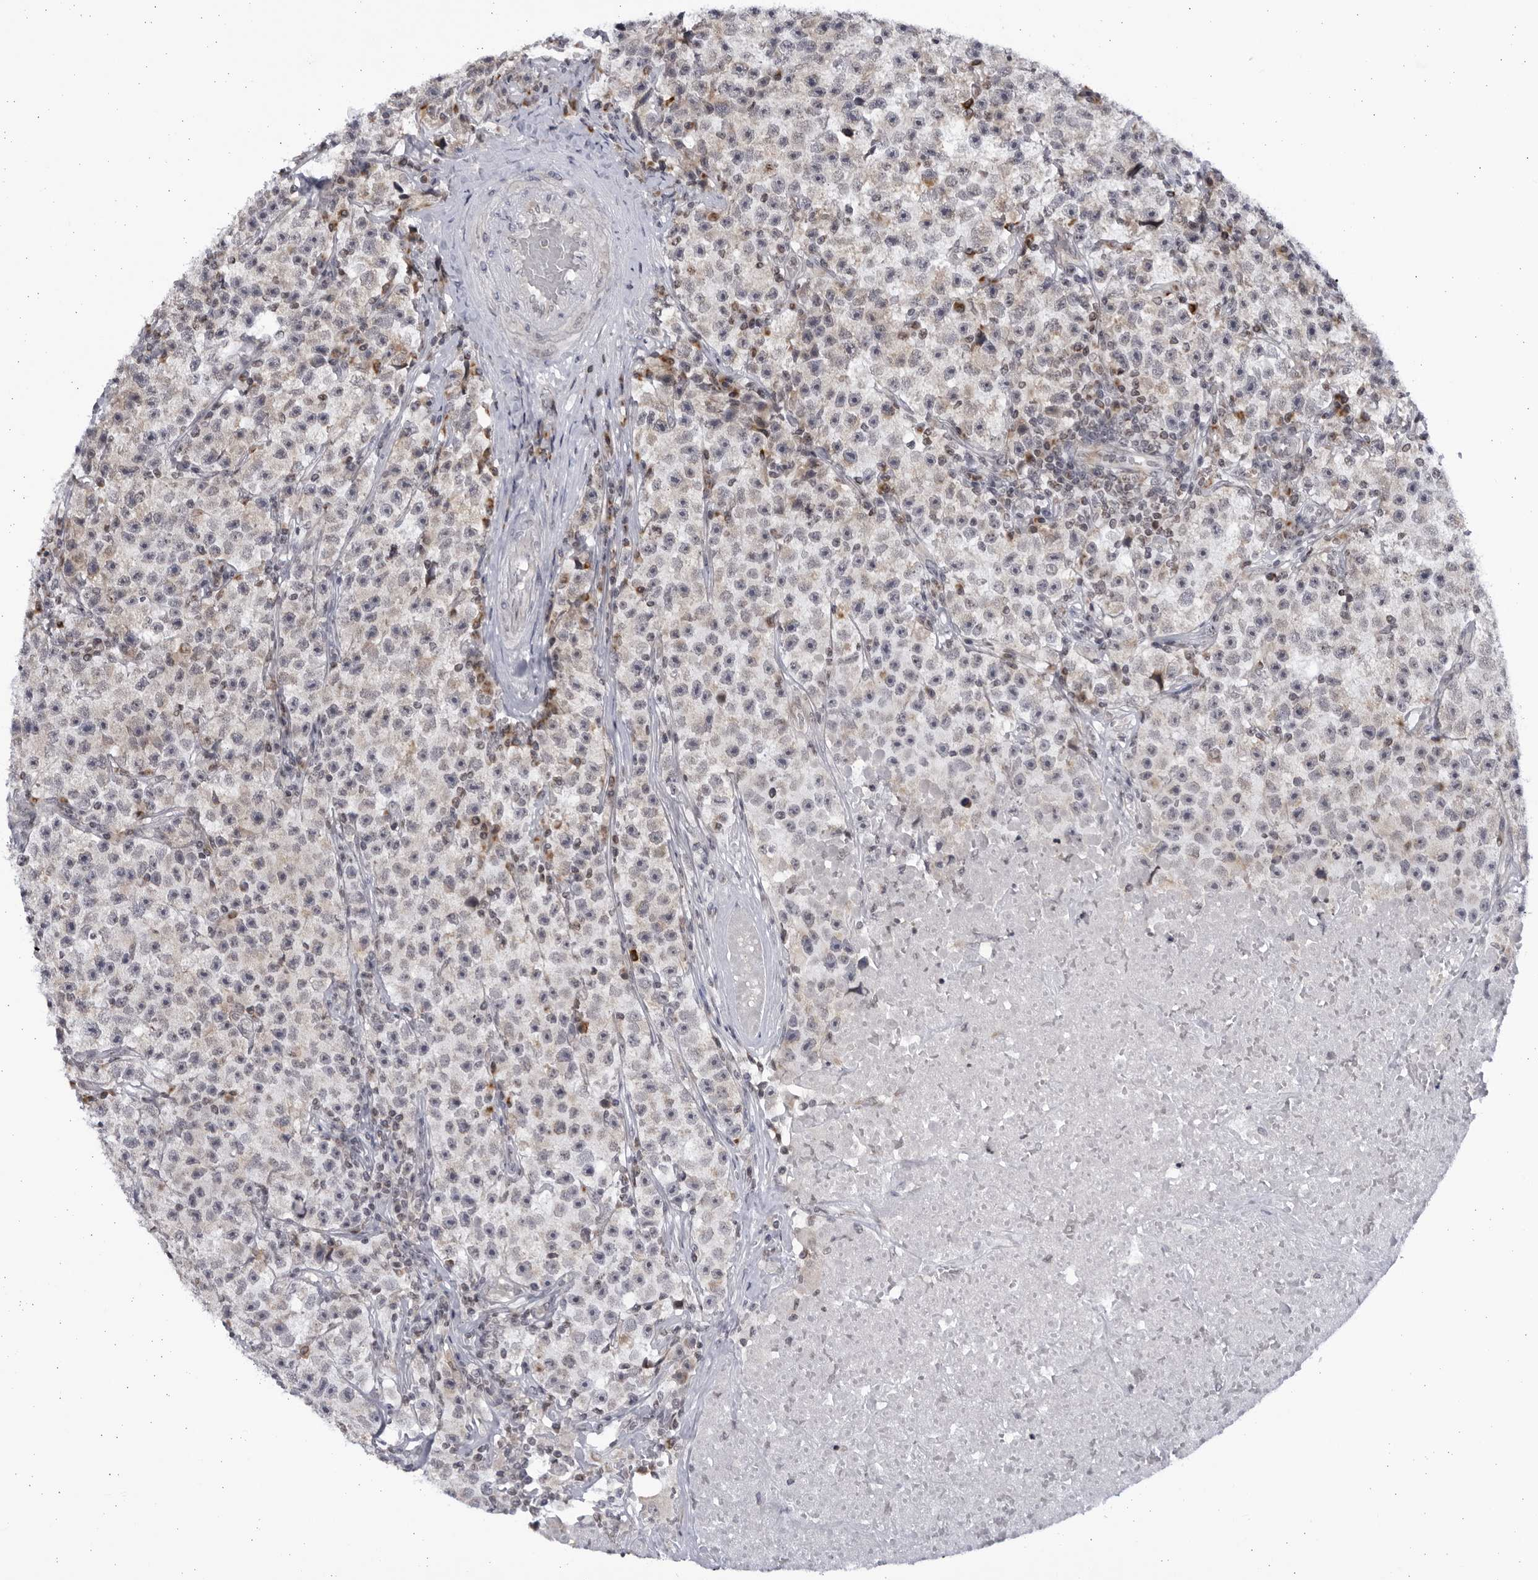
{"staining": {"intensity": "weak", "quantity": "<25%", "location": "cytoplasmic/membranous"}, "tissue": "testis cancer", "cell_type": "Tumor cells", "image_type": "cancer", "snomed": [{"axis": "morphology", "description": "Seminoma, NOS"}, {"axis": "topography", "description": "Testis"}], "caption": "Human seminoma (testis) stained for a protein using IHC shows no positivity in tumor cells.", "gene": "SLC25A22", "patient": {"sex": "male", "age": 22}}